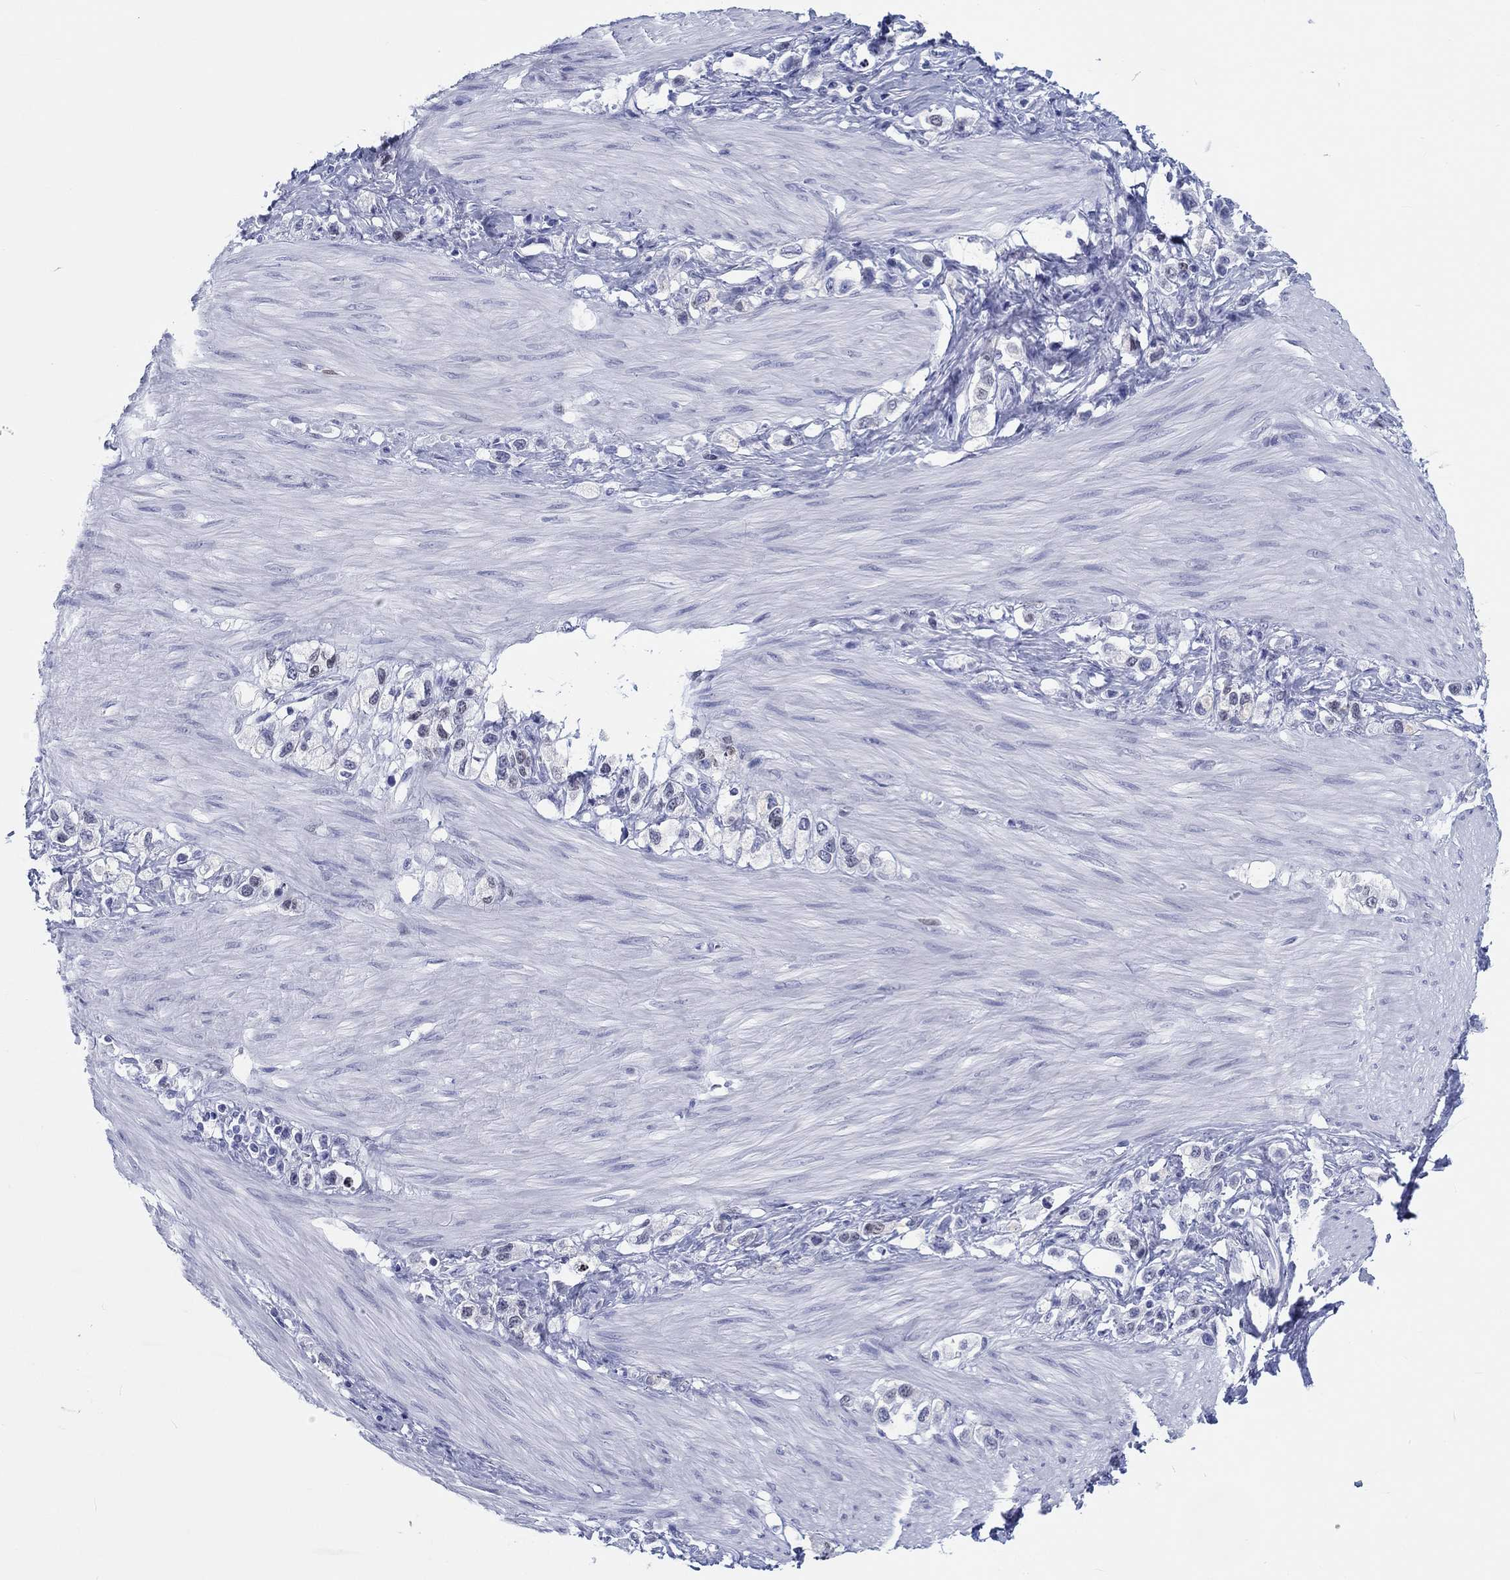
{"staining": {"intensity": "negative", "quantity": "none", "location": "none"}, "tissue": "stomach cancer", "cell_type": "Tumor cells", "image_type": "cancer", "snomed": [{"axis": "morphology", "description": "Normal tissue, NOS"}, {"axis": "morphology", "description": "Adenocarcinoma, NOS"}, {"axis": "morphology", "description": "Adenocarcinoma, High grade"}, {"axis": "topography", "description": "Stomach, upper"}, {"axis": "topography", "description": "Stomach"}], "caption": "IHC of stomach cancer demonstrates no expression in tumor cells.", "gene": "H1-1", "patient": {"sex": "female", "age": 65}}